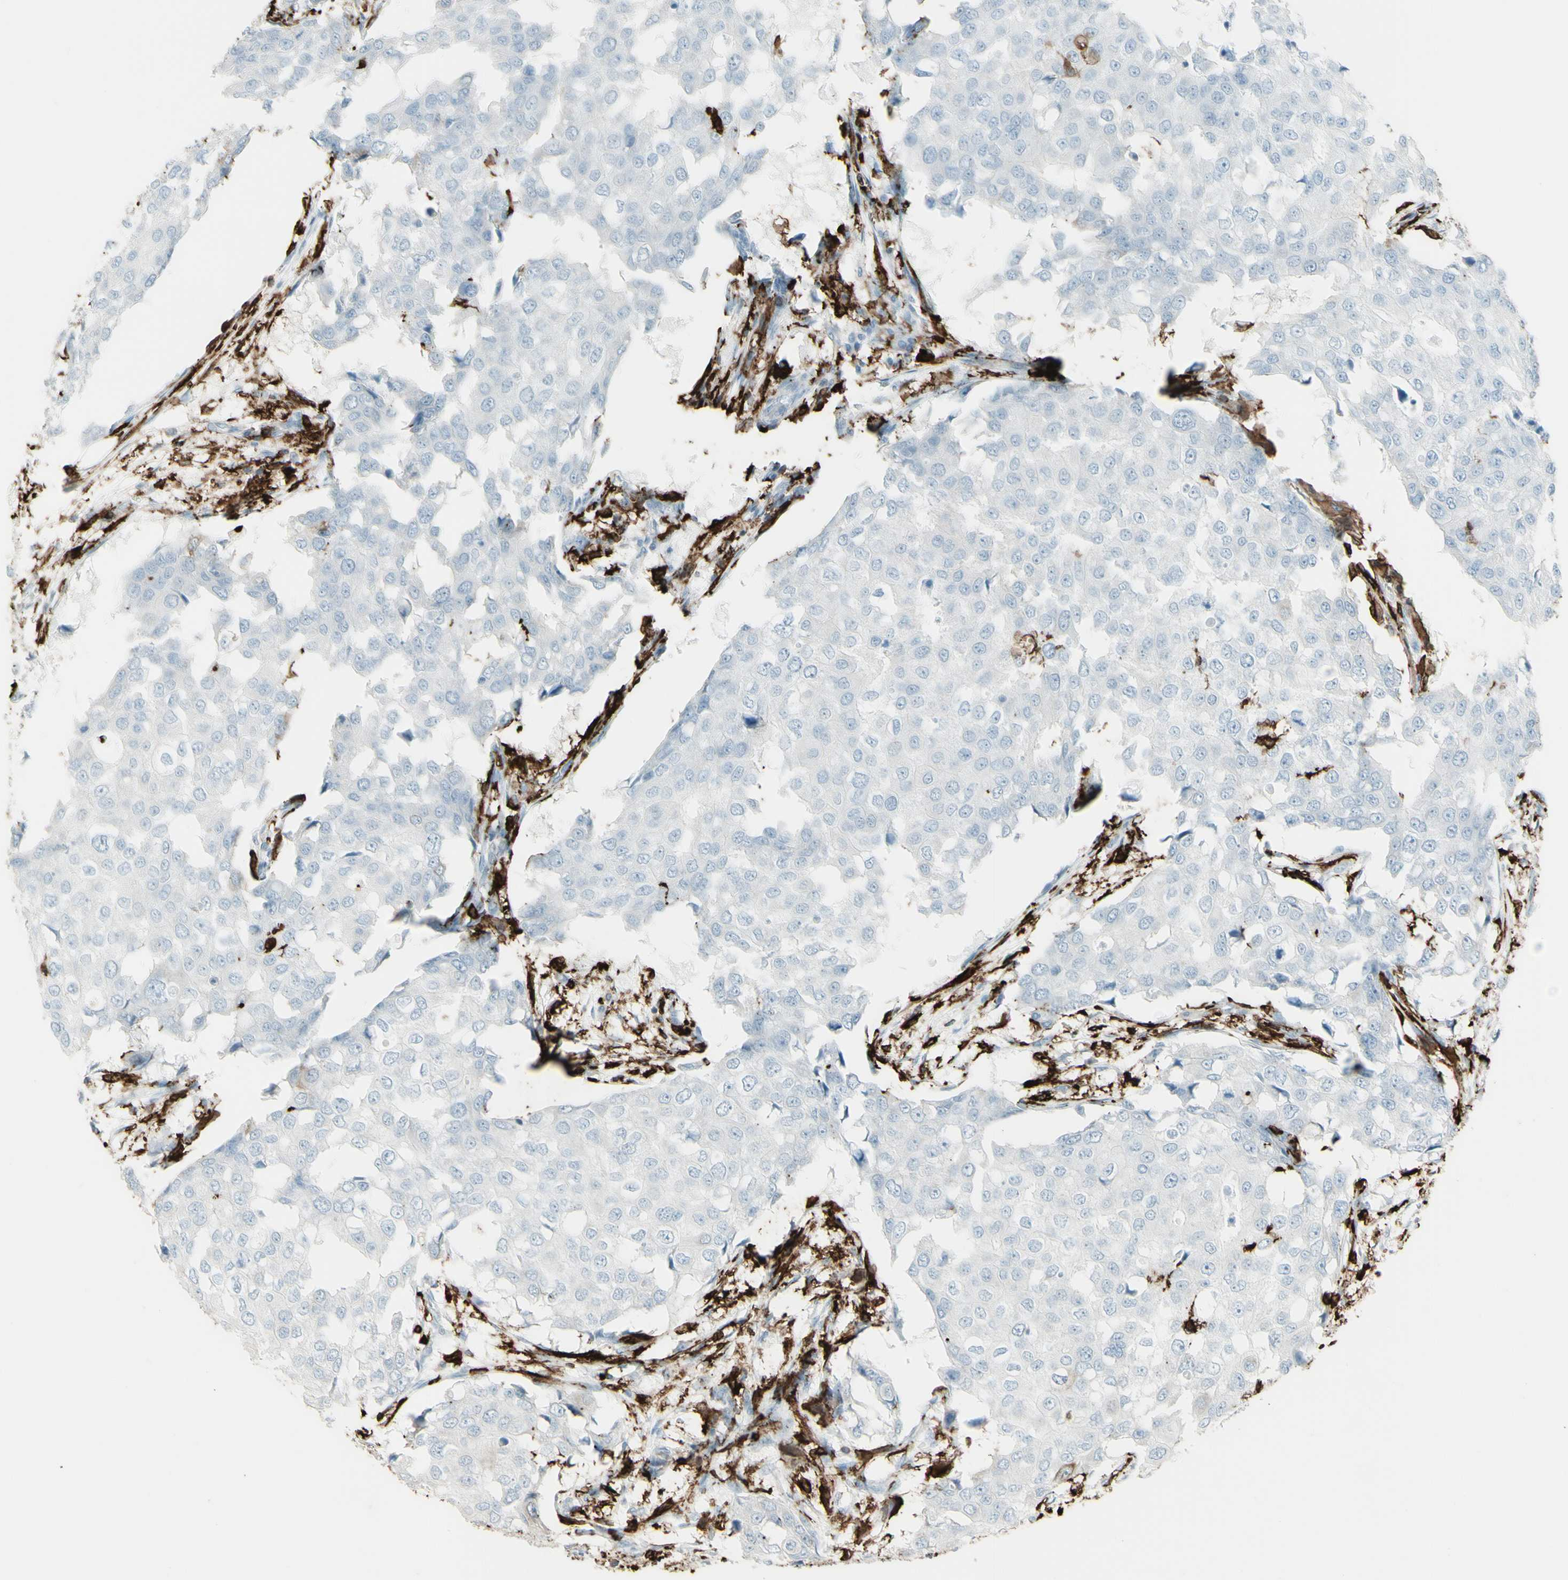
{"staining": {"intensity": "negative", "quantity": "none", "location": "none"}, "tissue": "breast cancer", "cell_type": "Tumor cells", "image_type": "cancer", "snomed": [{"axis": "morphology", "description": "Duct carcinoma"}, {"axis": "topography", "description": "Breast"}], "caption": "An IHC photomicrograph of breast cancer is shown. There is no staining in tumor cells of breast cancer.", "gene": "HLA-DPB1", "patient": {"sex": "female", "age": 27}}